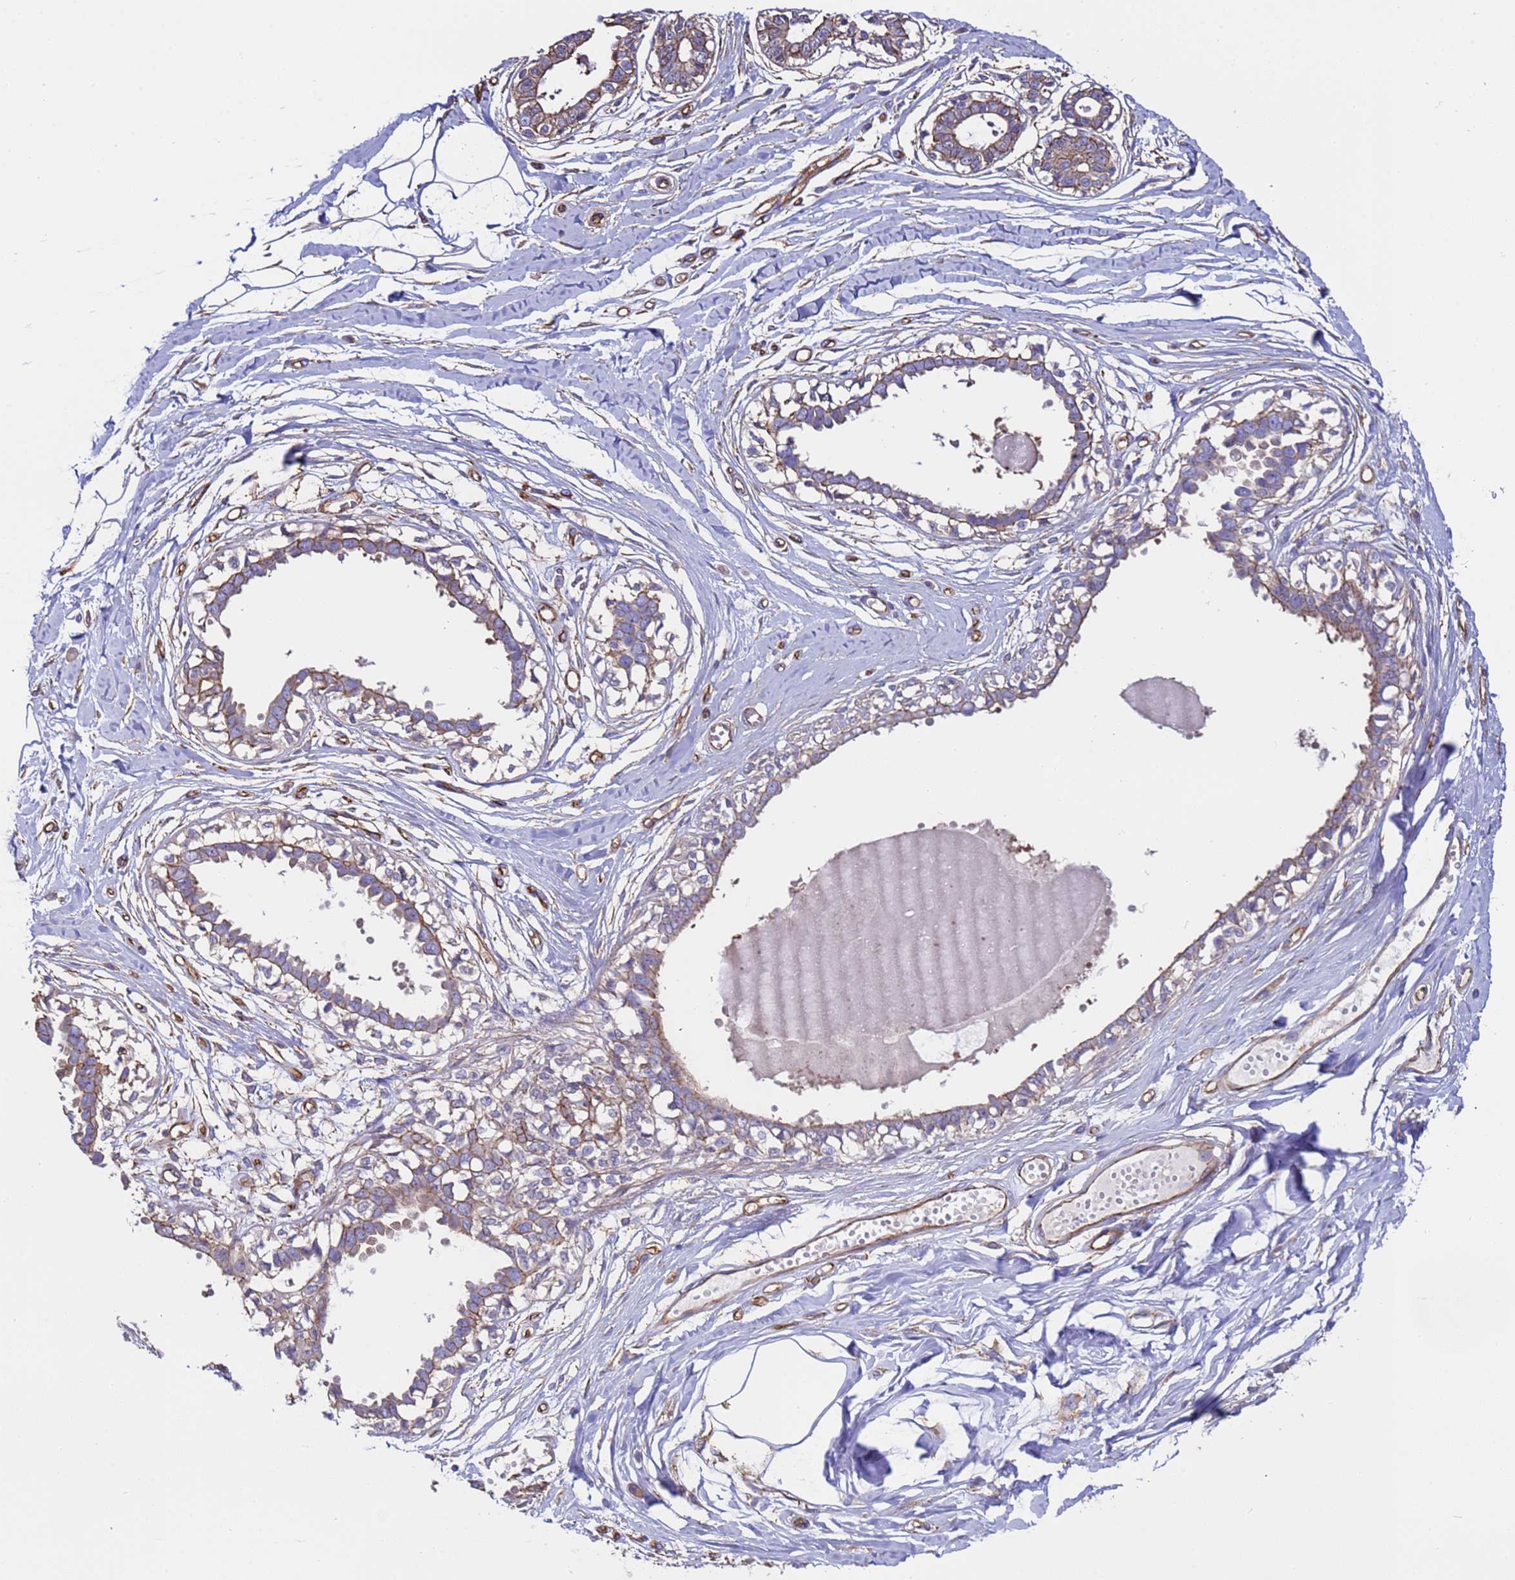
{"staining": {"intensity": "negative", "quantity": "none", "location": "none"}, "tissue": "breast", "cell_type": "Adipocytes", "image_type": "normal", "snomed": [{"axis": "morphology", "description": "Normal tissue, NOS"}, {"axis": "topography", "description": "Breast"}], "caption": "Adipocytes are negative for protein expression in benign human breast. Brightfield microscopy of immunohistochemistry stained with DAB (3,3'-diaminobenzidine) (brown) and hematoxylin (blue), captured at high magnification.", "gene": "ZNF248", "patient": {"sex": "female", "age": 45}}